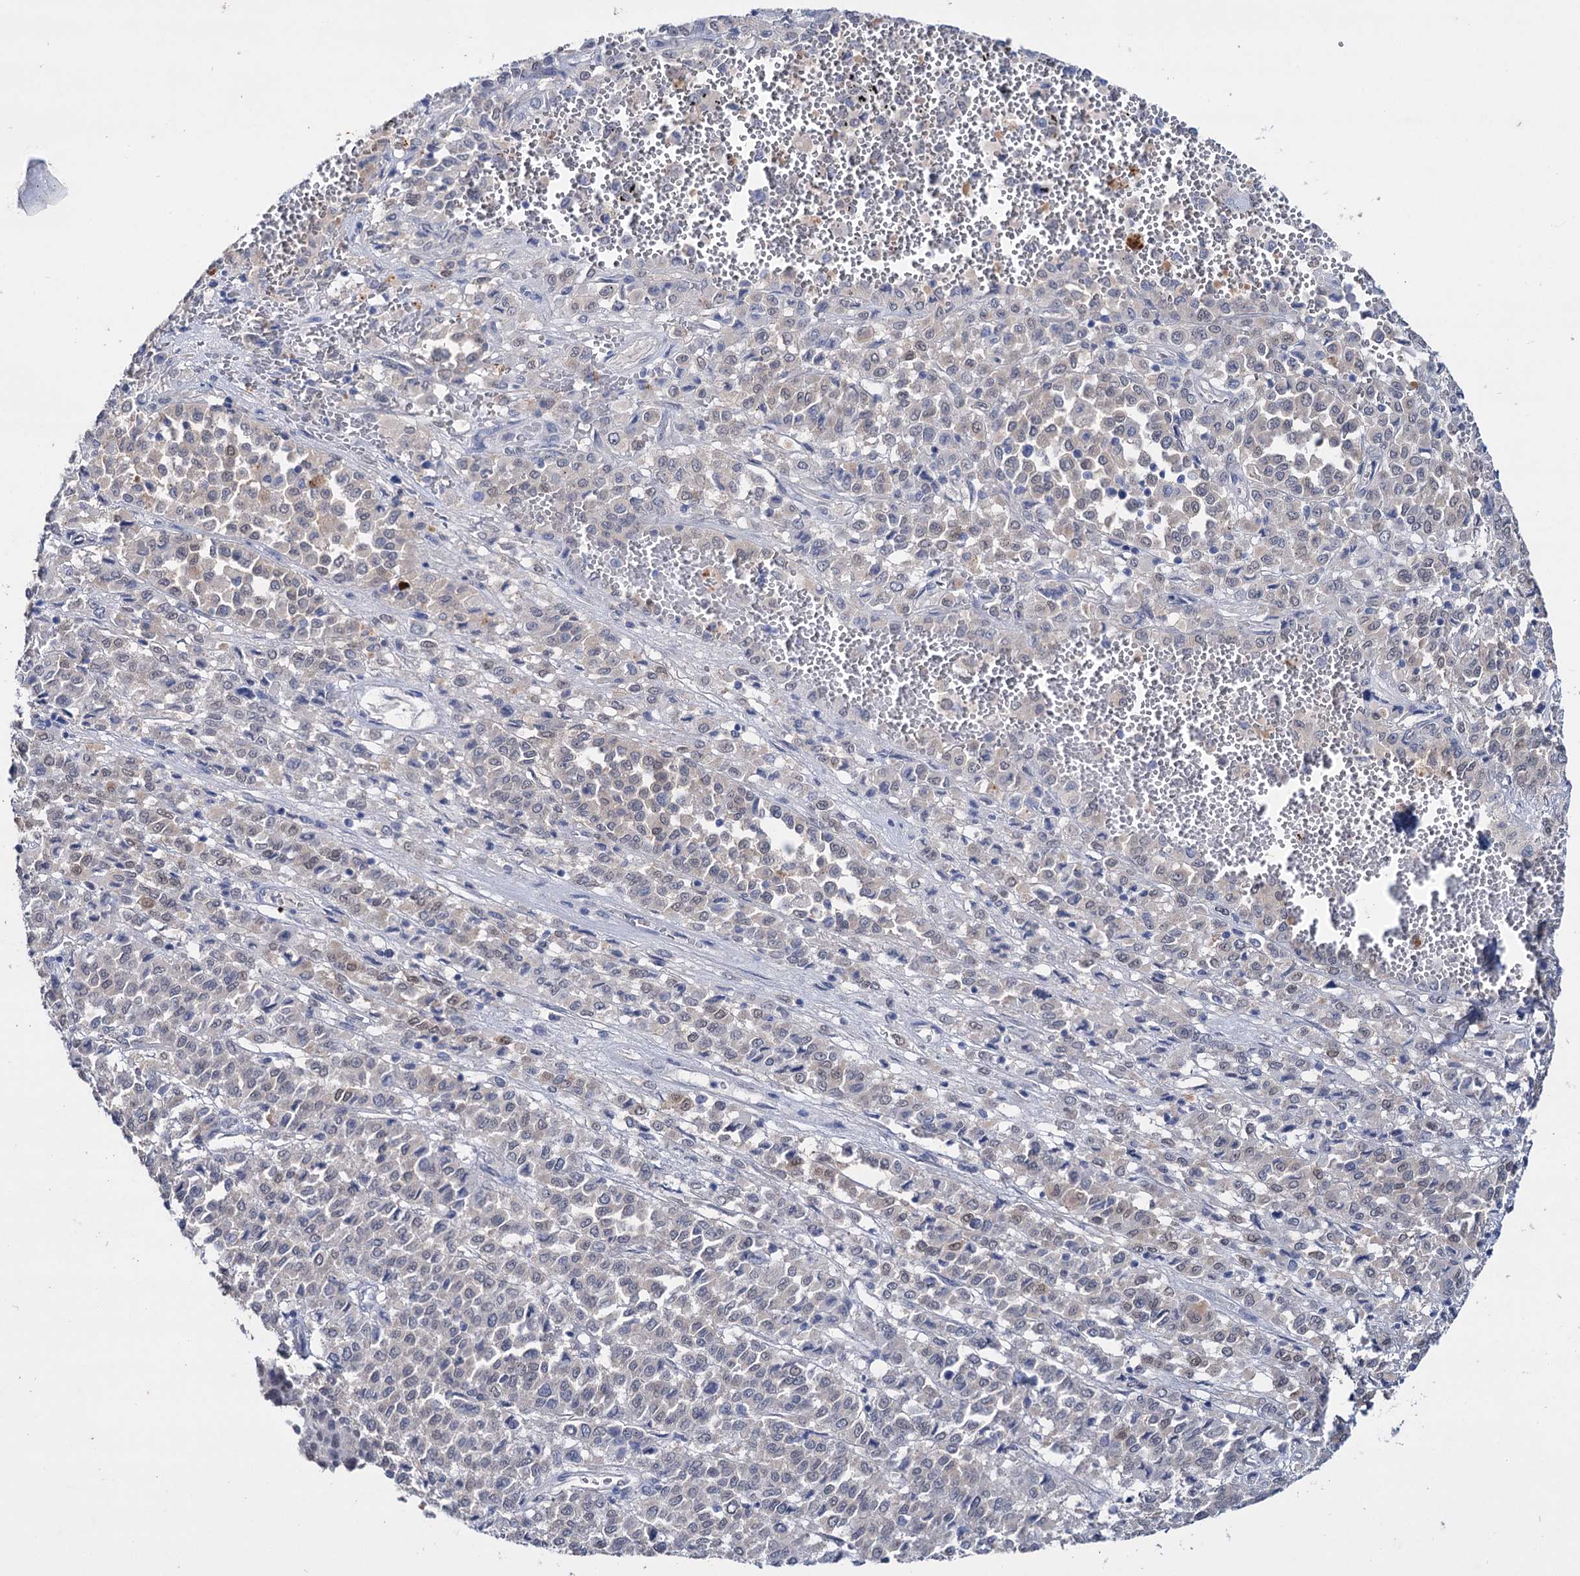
{"staining": {"intensity": "negative", "quantity": "none", "location": "none"}, "tissue": "melanoma", "cell_type": "Tumor cells", "image_type": "cancer", "snomed": [{"axis": "morphology", "description": "Malignant melanoma, Metastatic site"}, {"axis": "topography", "description": "Pancreas"}], "caption": "Immunohistochemistry histopathology image of neoplastic tissue: human malignant melanoma (metastatic site) stained with DAB shows no significant protein staining in tumor cells.", "gene": "LYZL4", "patient": {"sex": "female", "age": 30}}